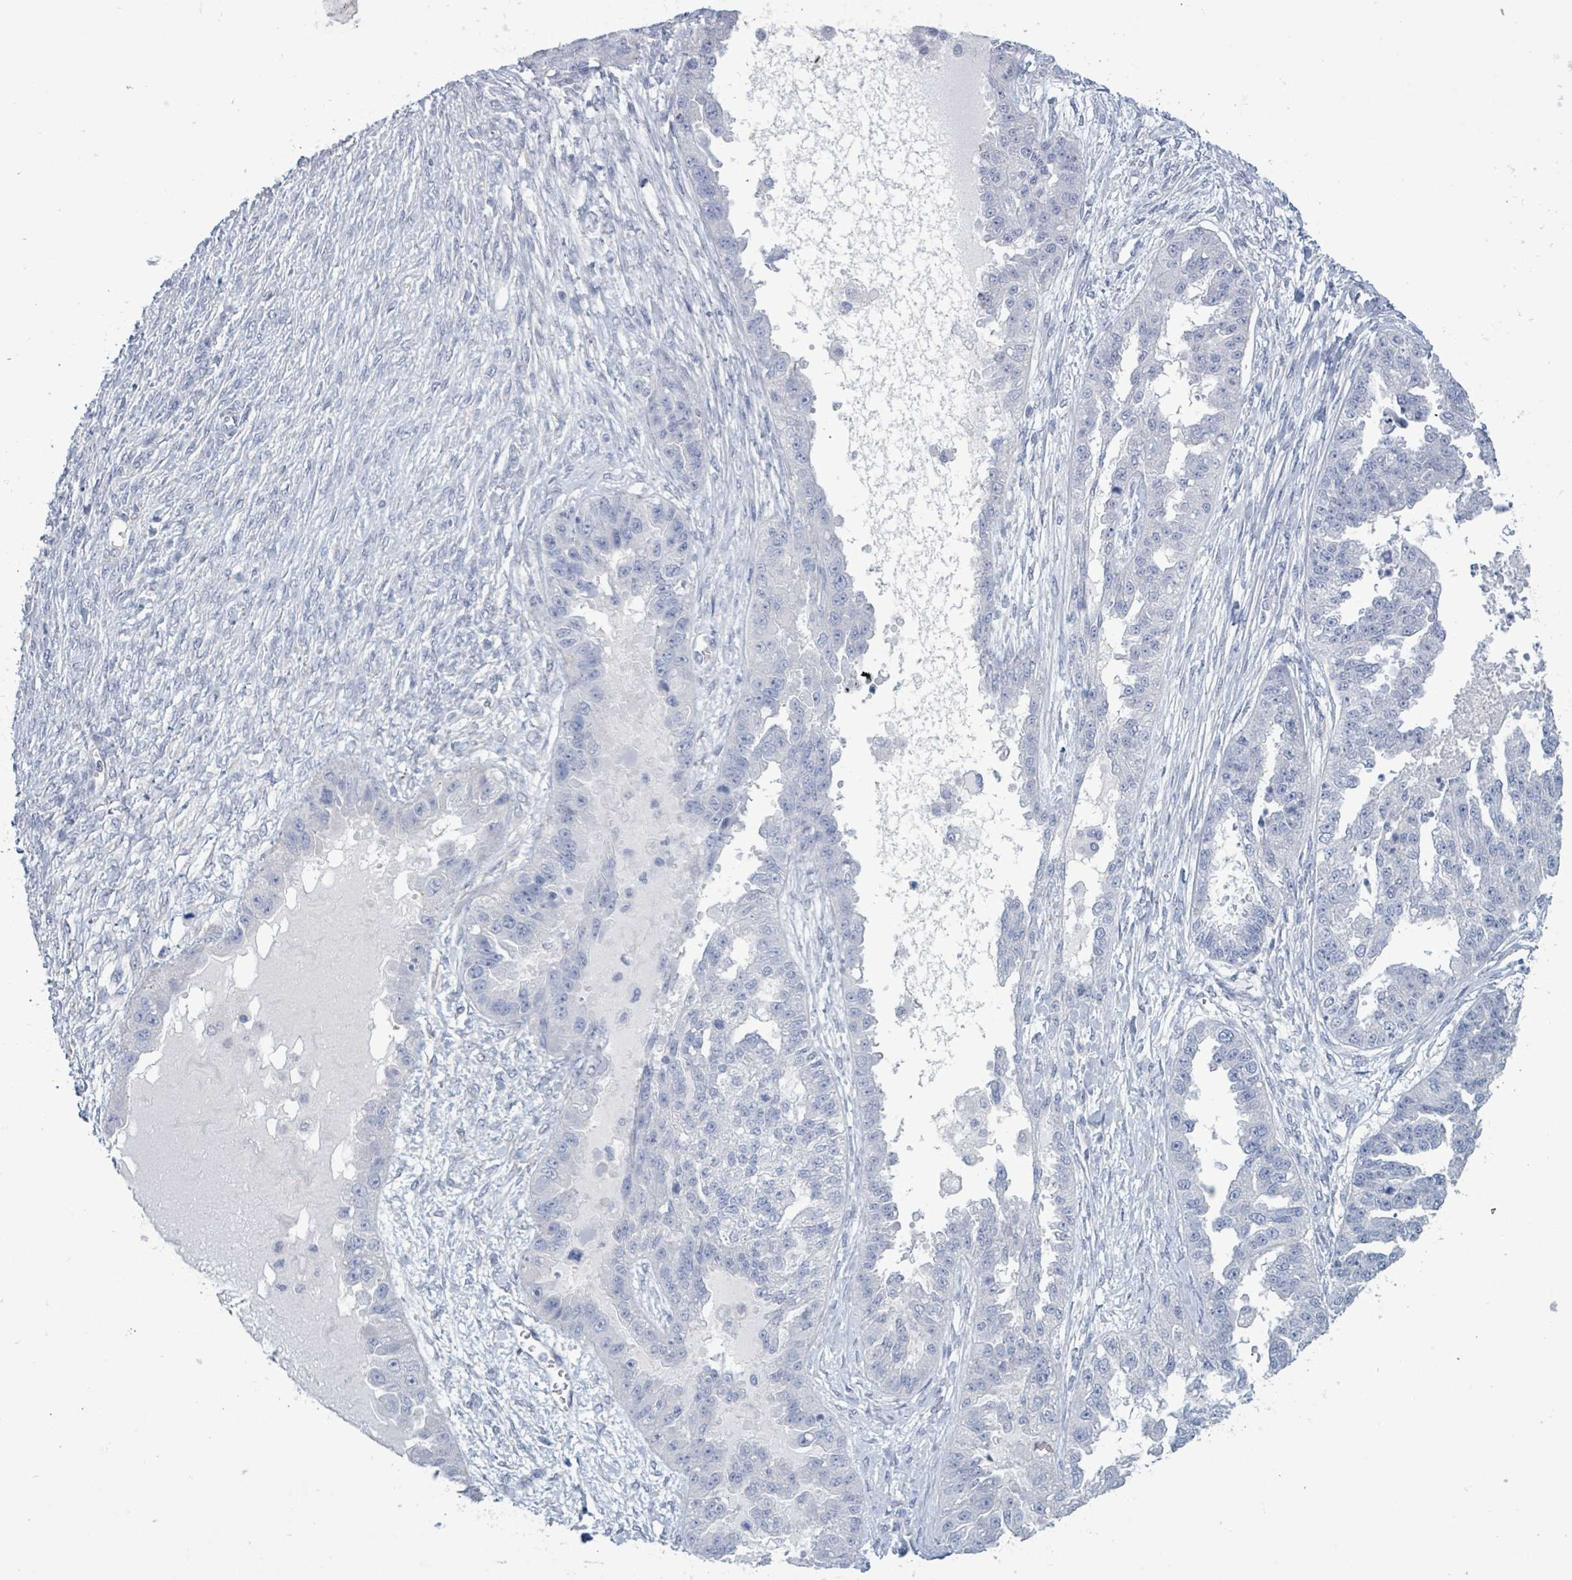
{"staining": {"intensity": "negative", "quantity": "none", "location": "none"}, "tissue": "ovarian cancer", "cell_type": "Tumor cells", "image_type": "cancer", "snomed": [{"axis": "morphology", "description": "Cystadenocarcinoma, serous, NOS"}, {"axis": "topography", "description": "Ovary"}], "caption": "Immunohistochemical staining of serous cystadenocarcinoma (ovarian) exhibits no significant positivity in tumor cells.", "gene": "PKLR", "patient": {"sex": "female", "age": 58}}